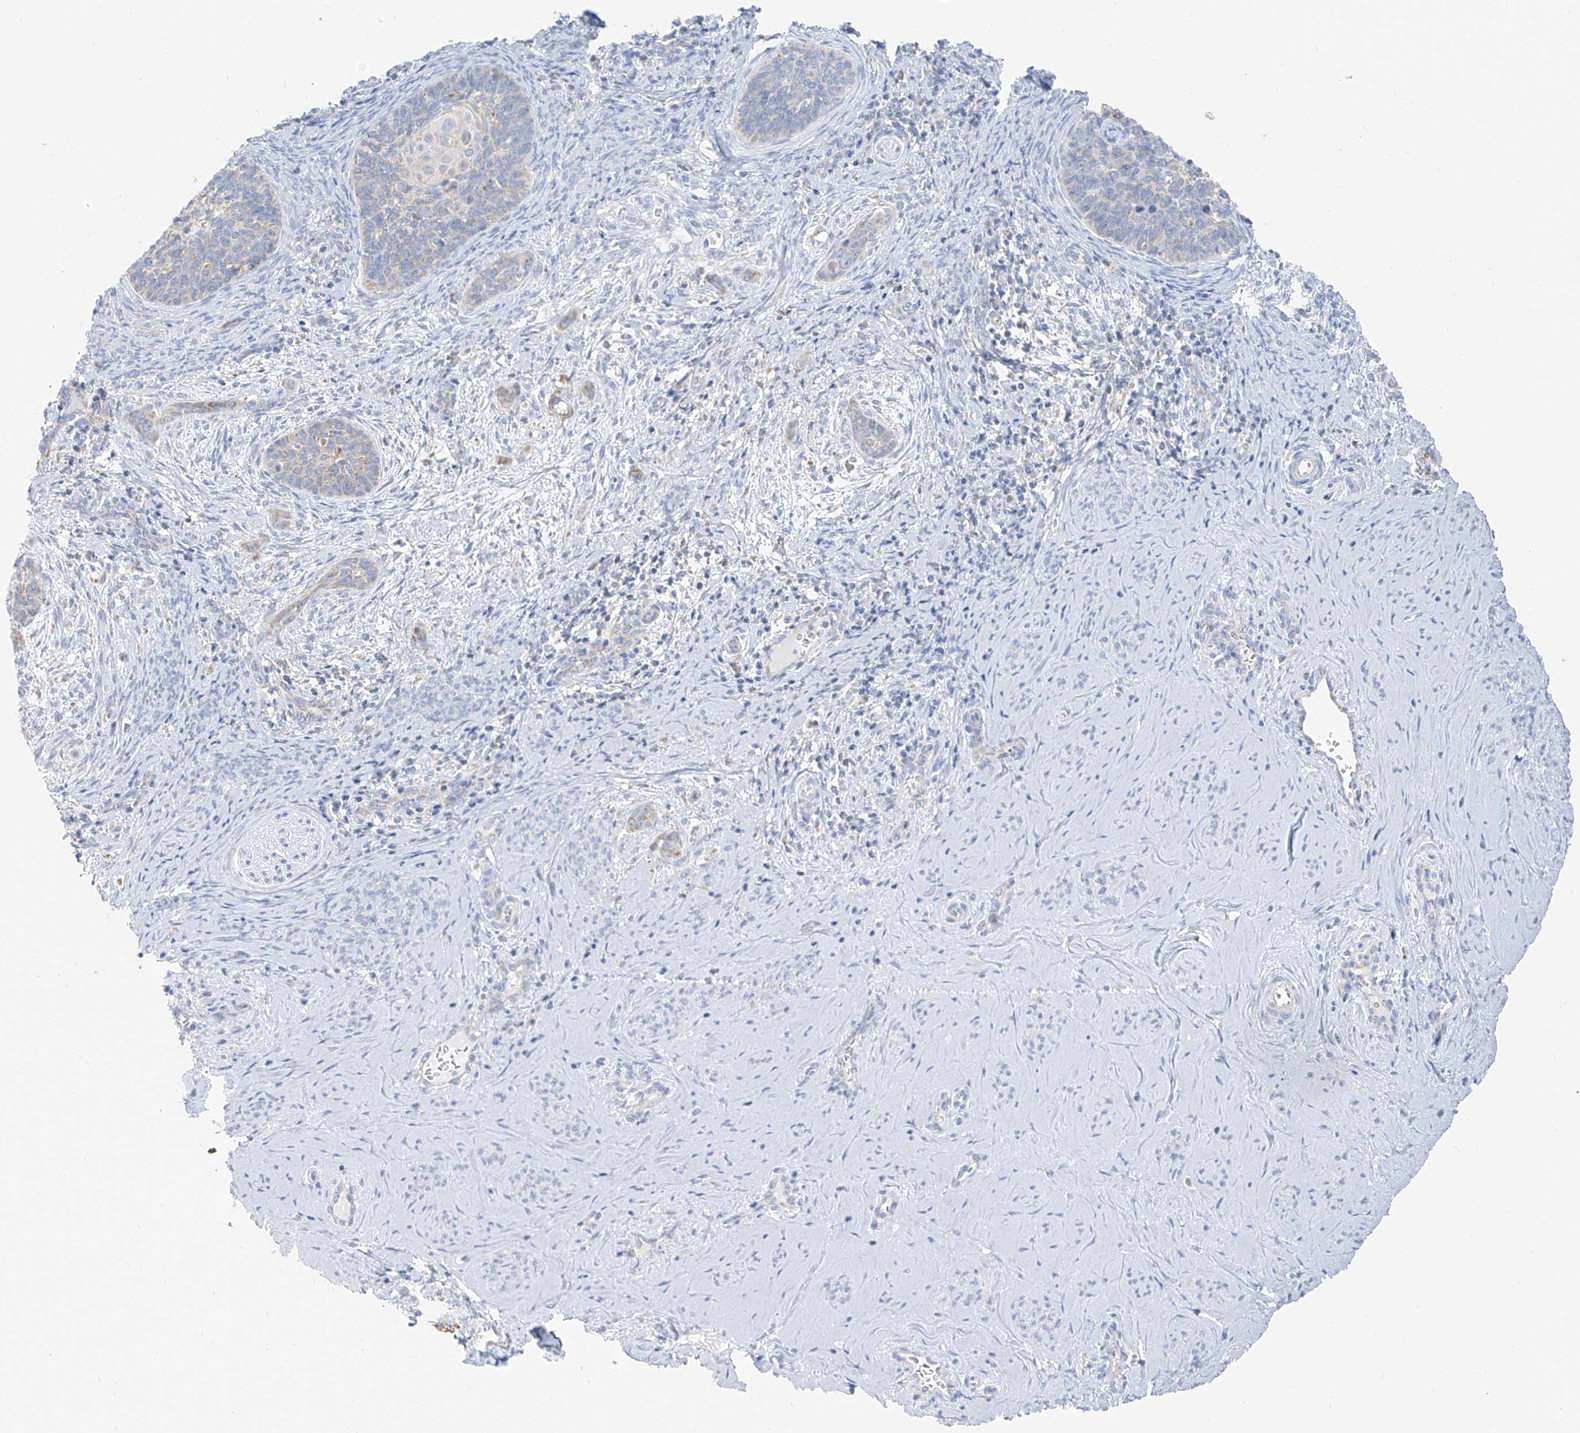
{"staining": {"intensity": "negative", "quantity": "none", "location": "none"}, "tissue": "cervical cancer", "cell_type": "Tumor cells", "image_type": "cancer", "snomed": [{"axis": "morphology", "description": "Squamous cell carcinoma, NOS"}, {"axis": "topography", "description": "Cervix"}], "caption": "DAB immunohistochemical staining of squamous cell carcinoma (cervical) demonstrates no significant staining in tumor cells.", "gene": "ETHE1", "patient": {"sex": "female", "age": 33}}